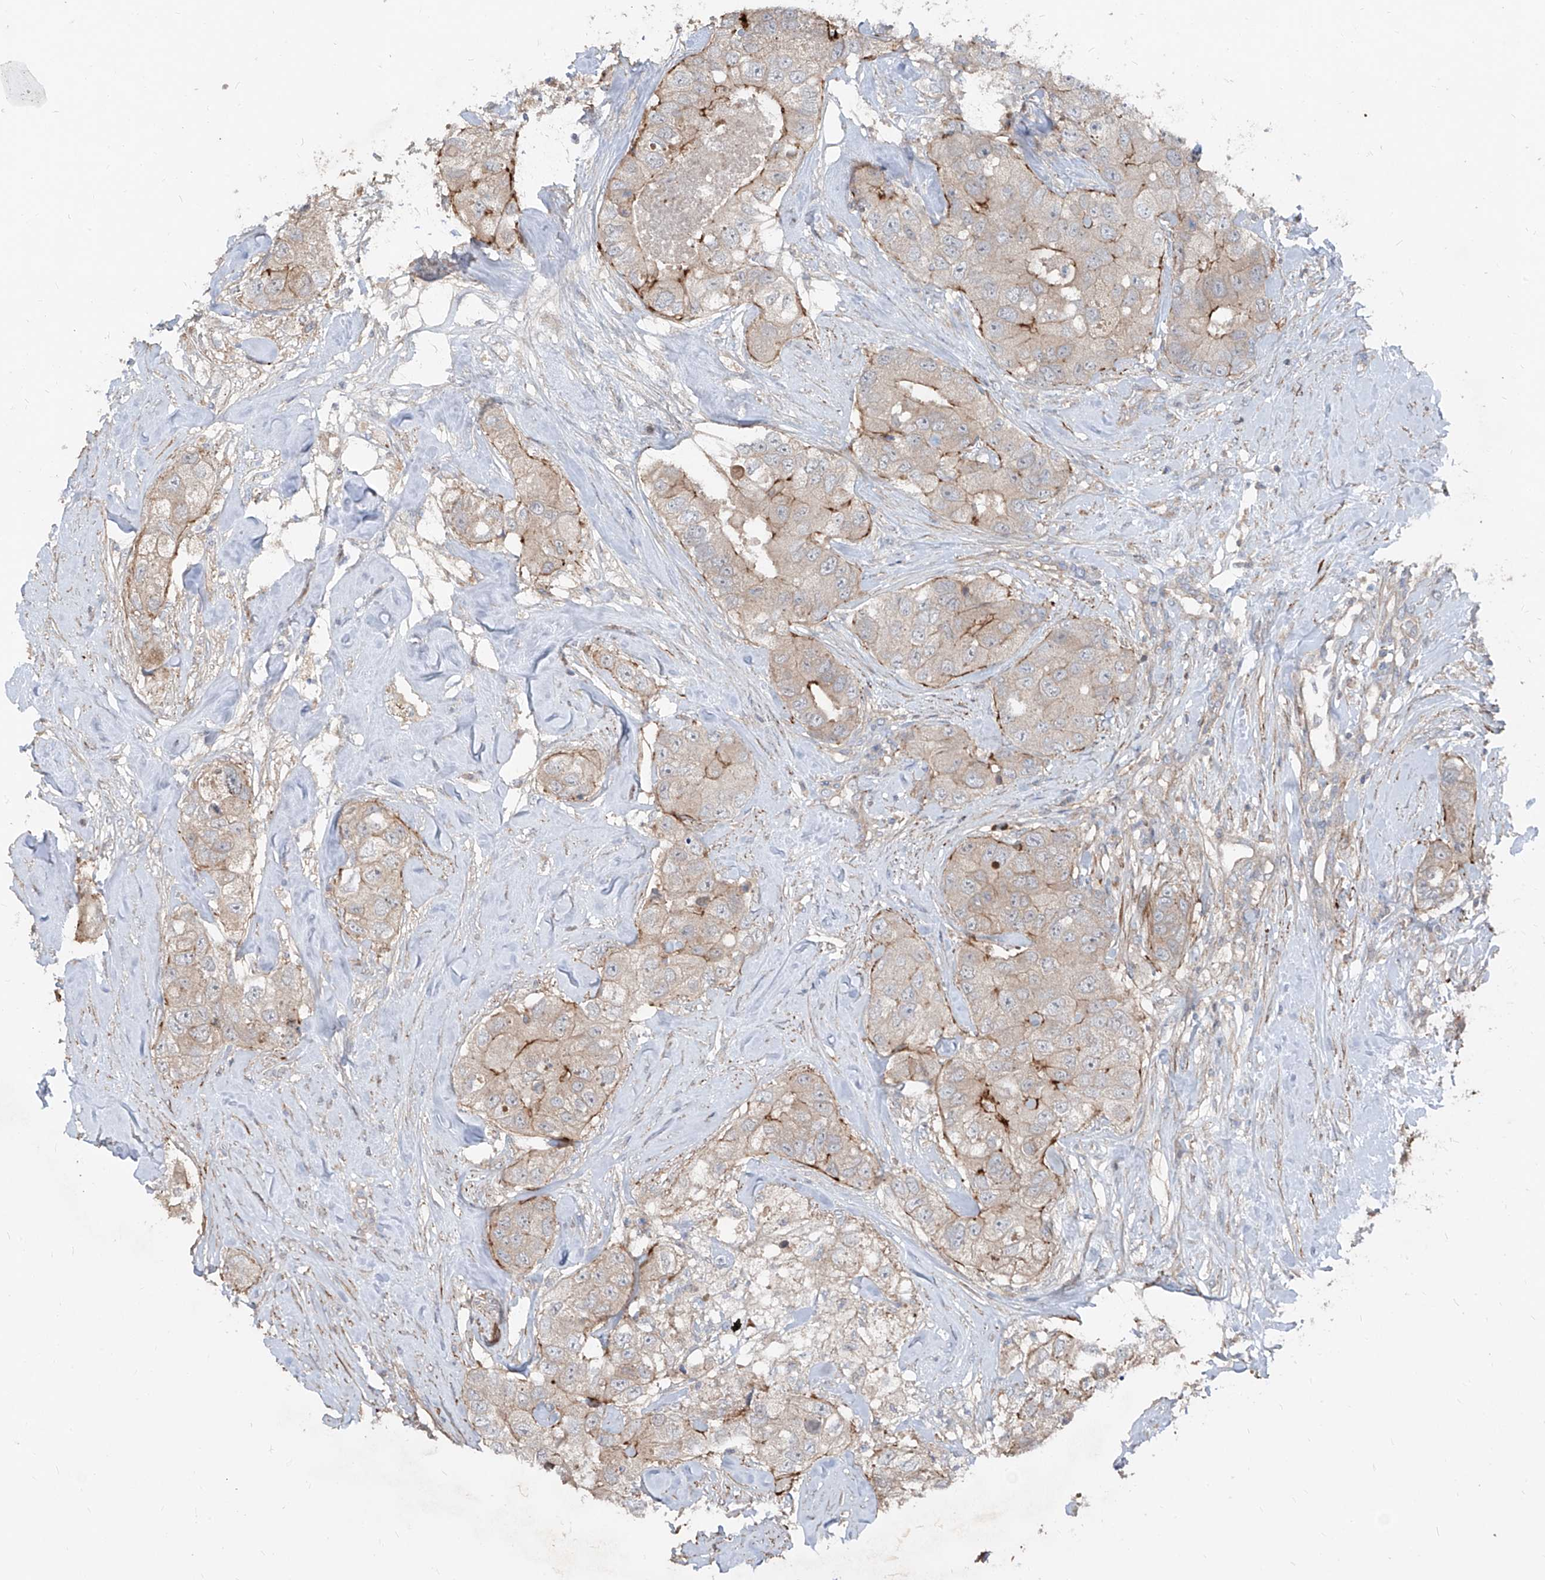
{"staining": {"intensity": "moderate", "quantity": "<25%", "location": "cytoplasmic/membranous"}, "tissue": "breast cancer", "cell_type": "Tumor cells", "image_type": "cancer", "snomed": [{"axis": "morphology", "description": "Duct carcinoma"}, {"axis": "topography", "description": "Breast"}], "caption": "An image showing moderate cytoplasmic/membranous positivity in about <25% of tumor cells in breast cancer, as visualized by brown immunohistochemical staining.", "gene": "UFD1", "patient": {"sex": "female", "age": 62}}